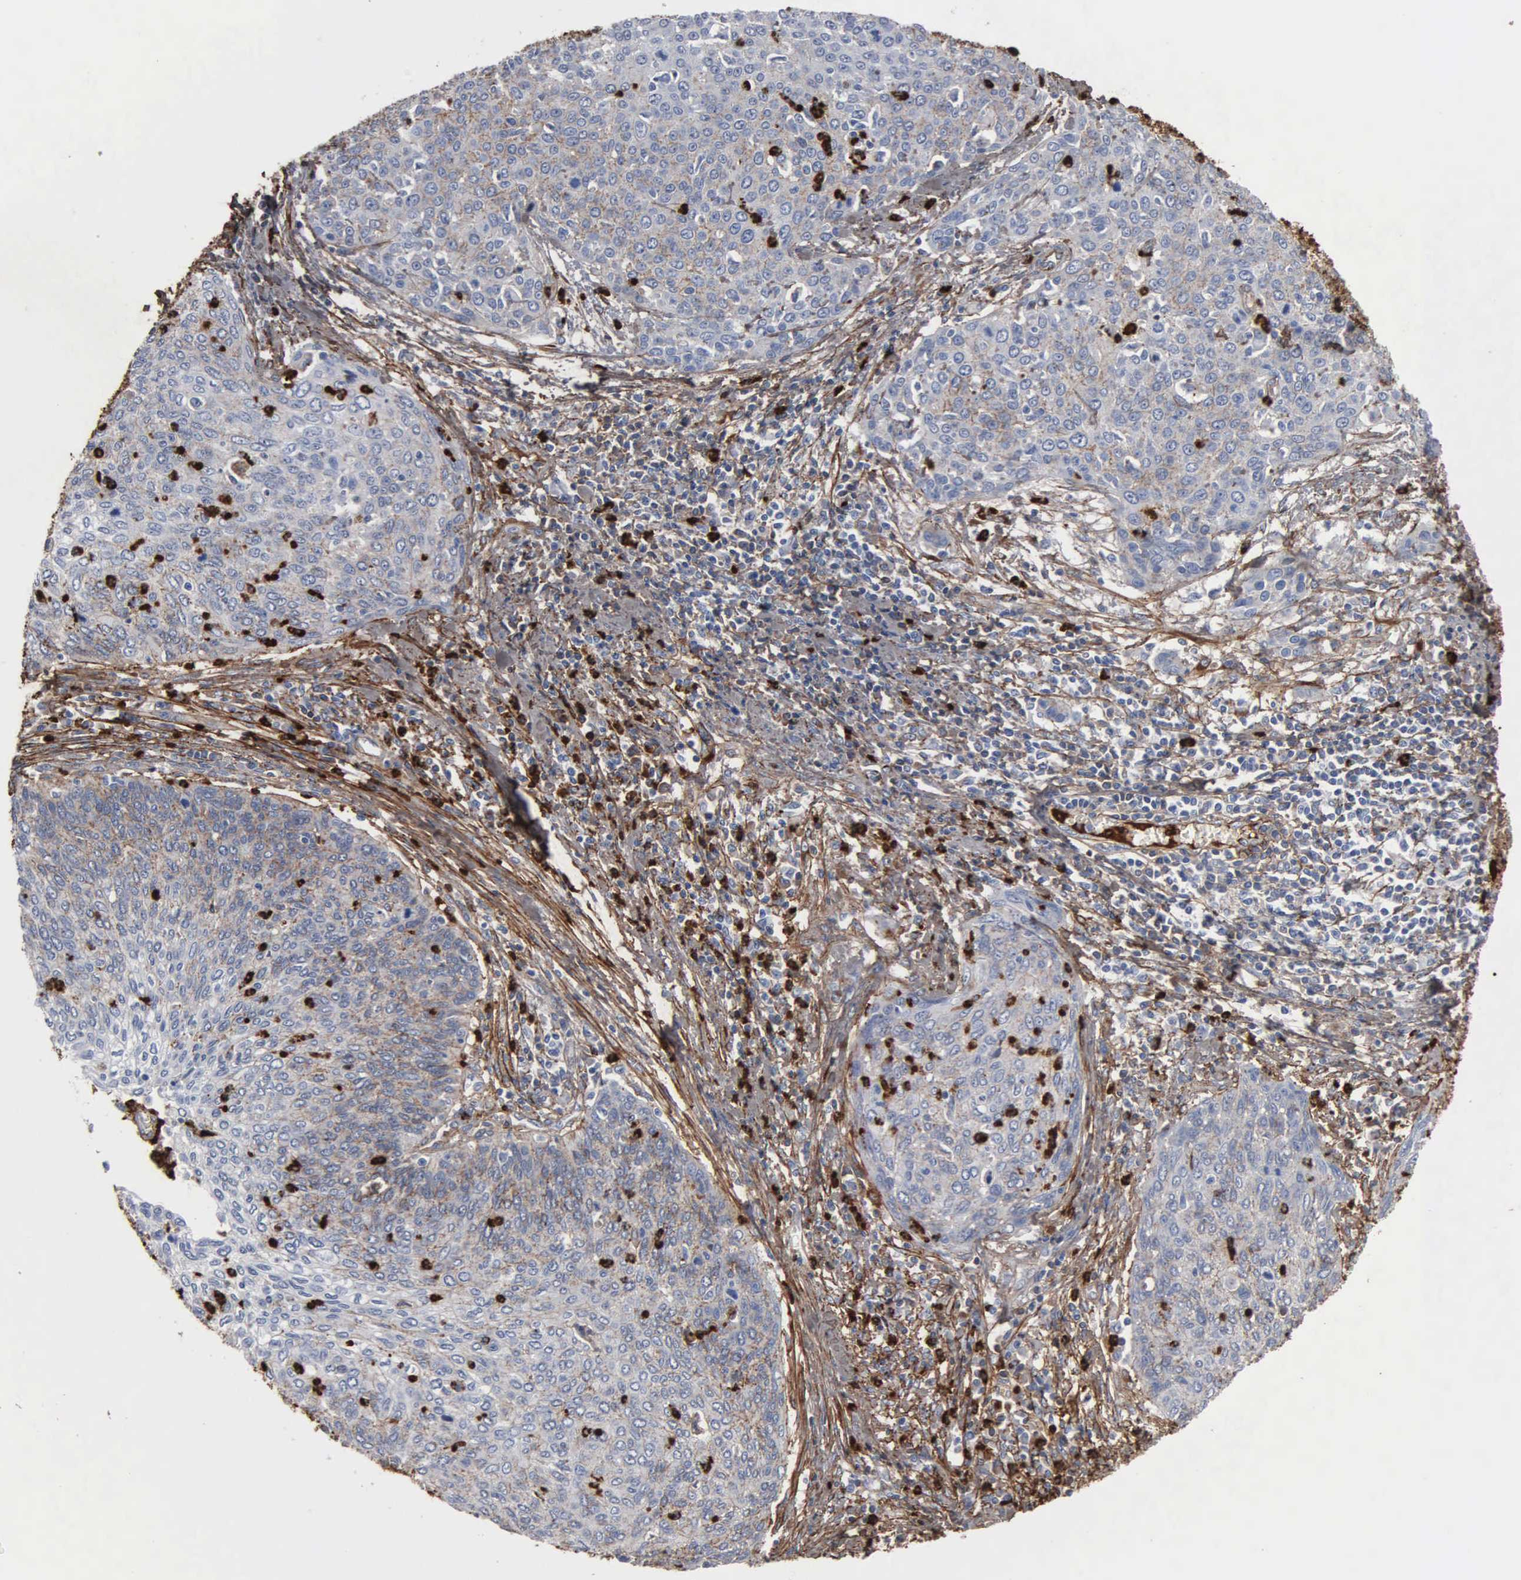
{"staining": {"intensity": "weak", "quantity": ">75%", "location": "cytoplasmic/membranous"}, "tissue": "cervical cancer", "cell_type": "Tumor cells", "image_type": "cancer", "snomed": [{"axis": "morphology", "description": "Squamous cell carcinoma, NOS"}, {"axis": "topography", "description": "Cervix"}], "caption": "This image shows cervical cancer stained with IHC to label a protein in brown. The cytoplasmic/membranous of tumor cells show weak positivity for the protein. Nuclei are counter-stained blue.", "gene": "FN1", "patient": {"sex": "female", "age": 38}}